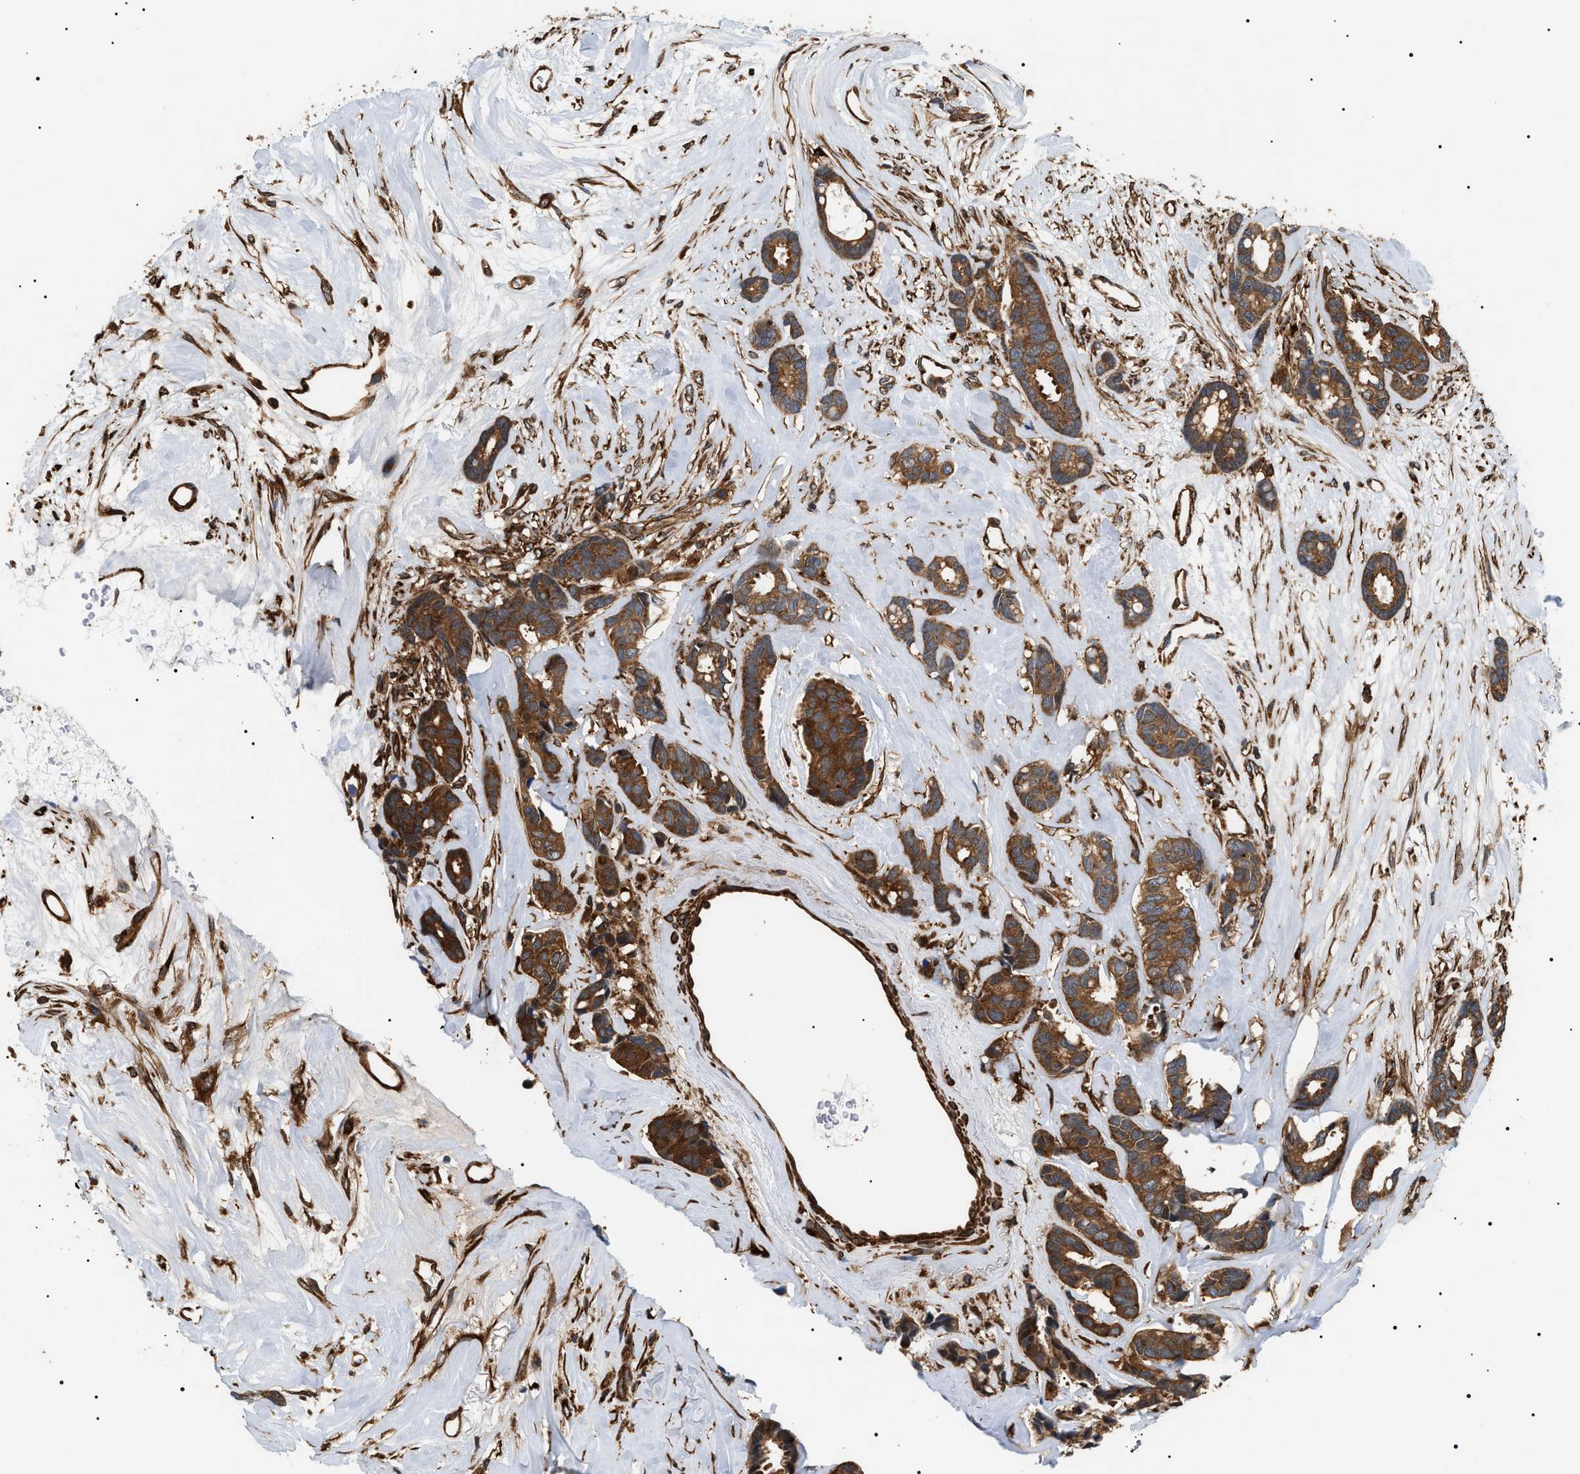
{"staining": {"intensity": "strong", "quantity": ">75%", "location": "cytoplasmic/membranous"}, "tissue": "breast cancer", "cell_type": "Tumor cells", "image_type": "cancer", "snomed": [{"axis": "morphology", "description": "Duct carcinoma"}, {"axis": "topography", "description": "Breast"}], "caption": "This is an image of immunohistochemistry staining of breast cancer (intraductal carcinoma), which shows strong expression in the cytoplasmic/membranous of tumor cells.", "gene": "SH3GLB2", "patient": {"sex": "female", "age": 87}}